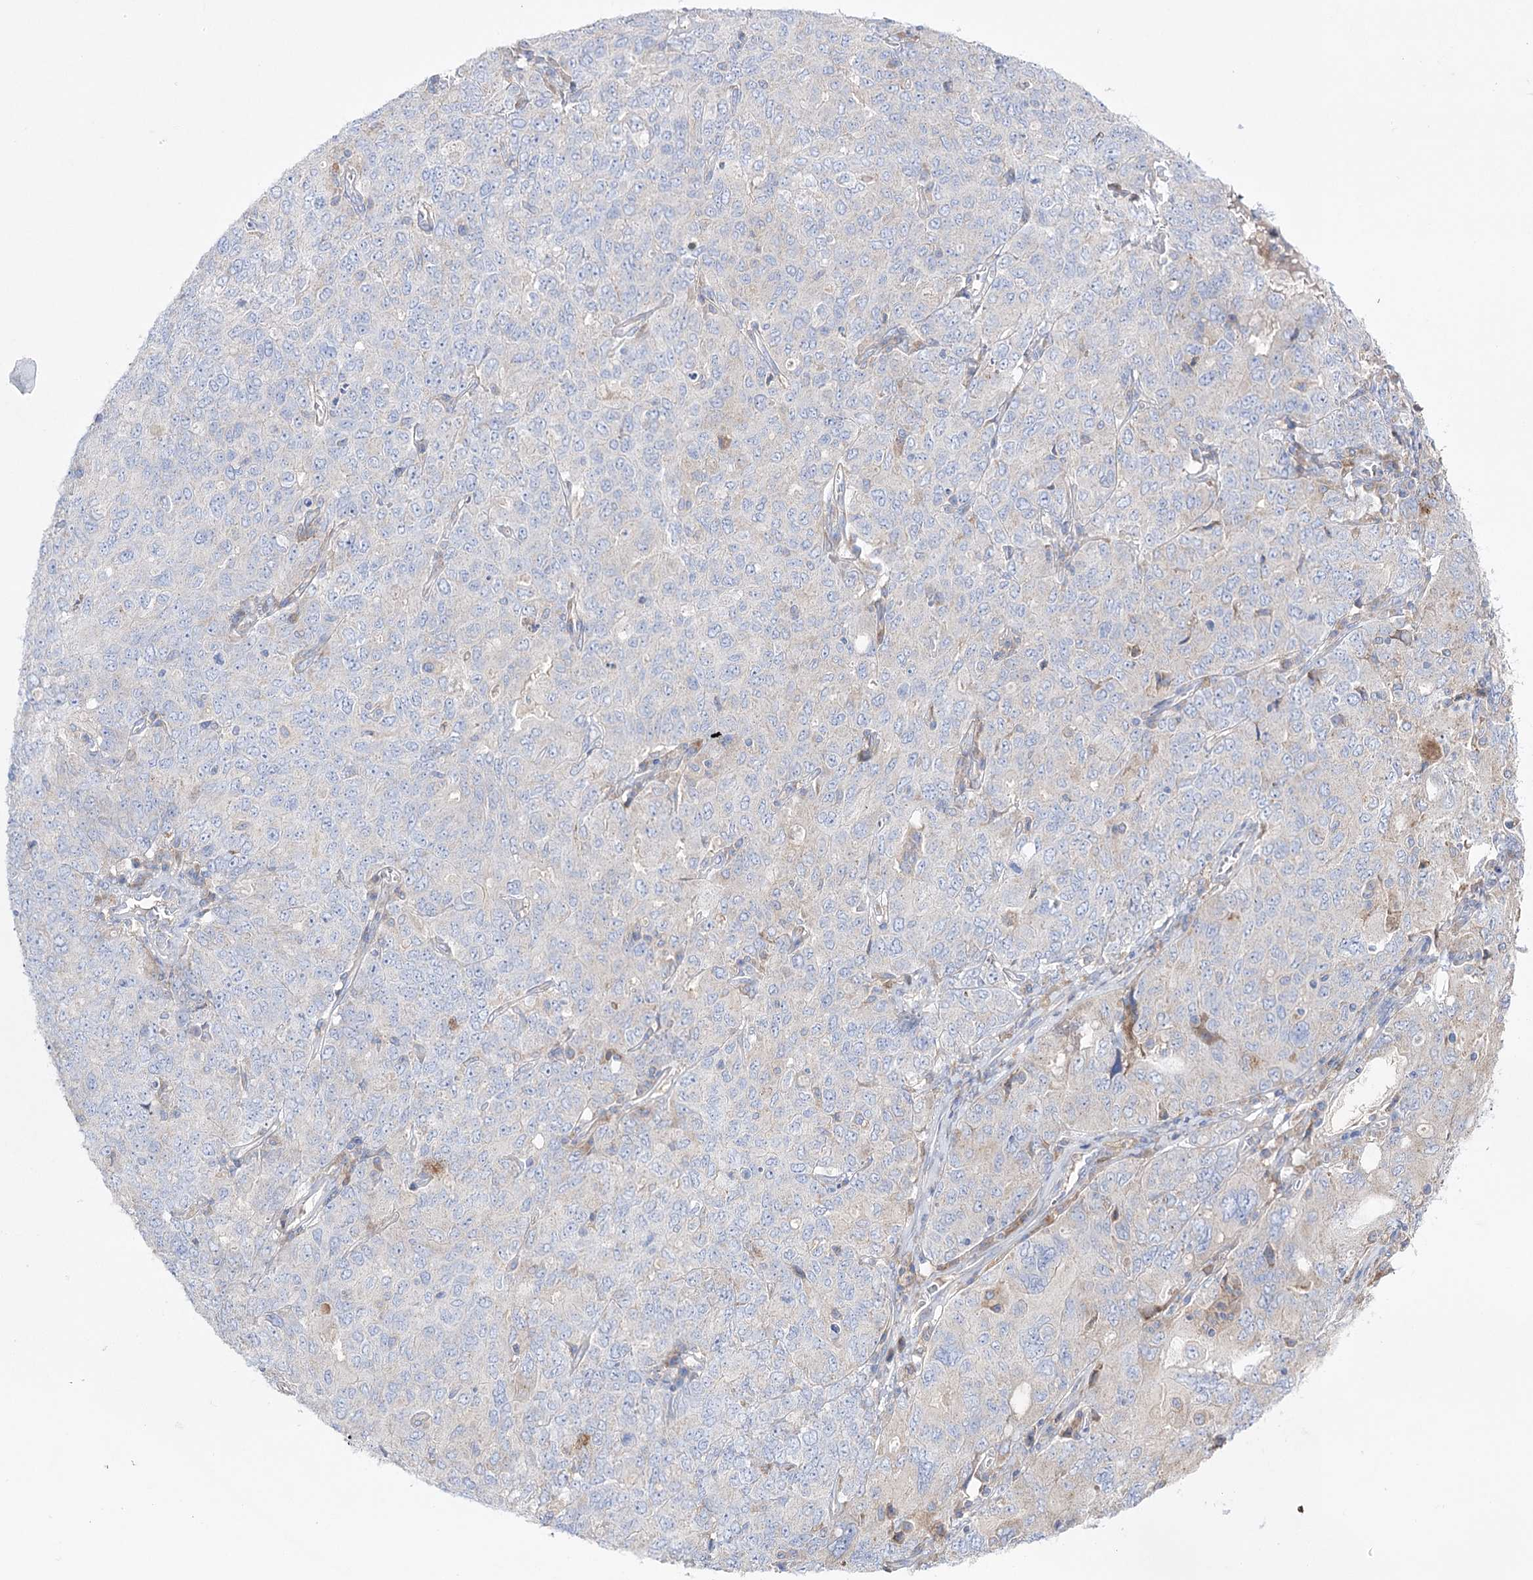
{"staining": {"intensity": "negative", "quantity": "none", "location": "none"}, "tissue": "ovarian cancer", "cell_type": "Tumor cells", "image_type": "cancer", "snomed": [{"axis": "morphology", "description": "Carcinoma, endometroid"}, {"axis": "topography", "description": "Ovary"}], "caption": "Immunohistochemistry photomicrograph of neoplastic tissue: endometroid carcinoma (ovarian) stained with DAB exhibits no significant protein positivity in tumor cells.", "gene": "NAGLU", "patient": {"sex": "female", "age": 62}}